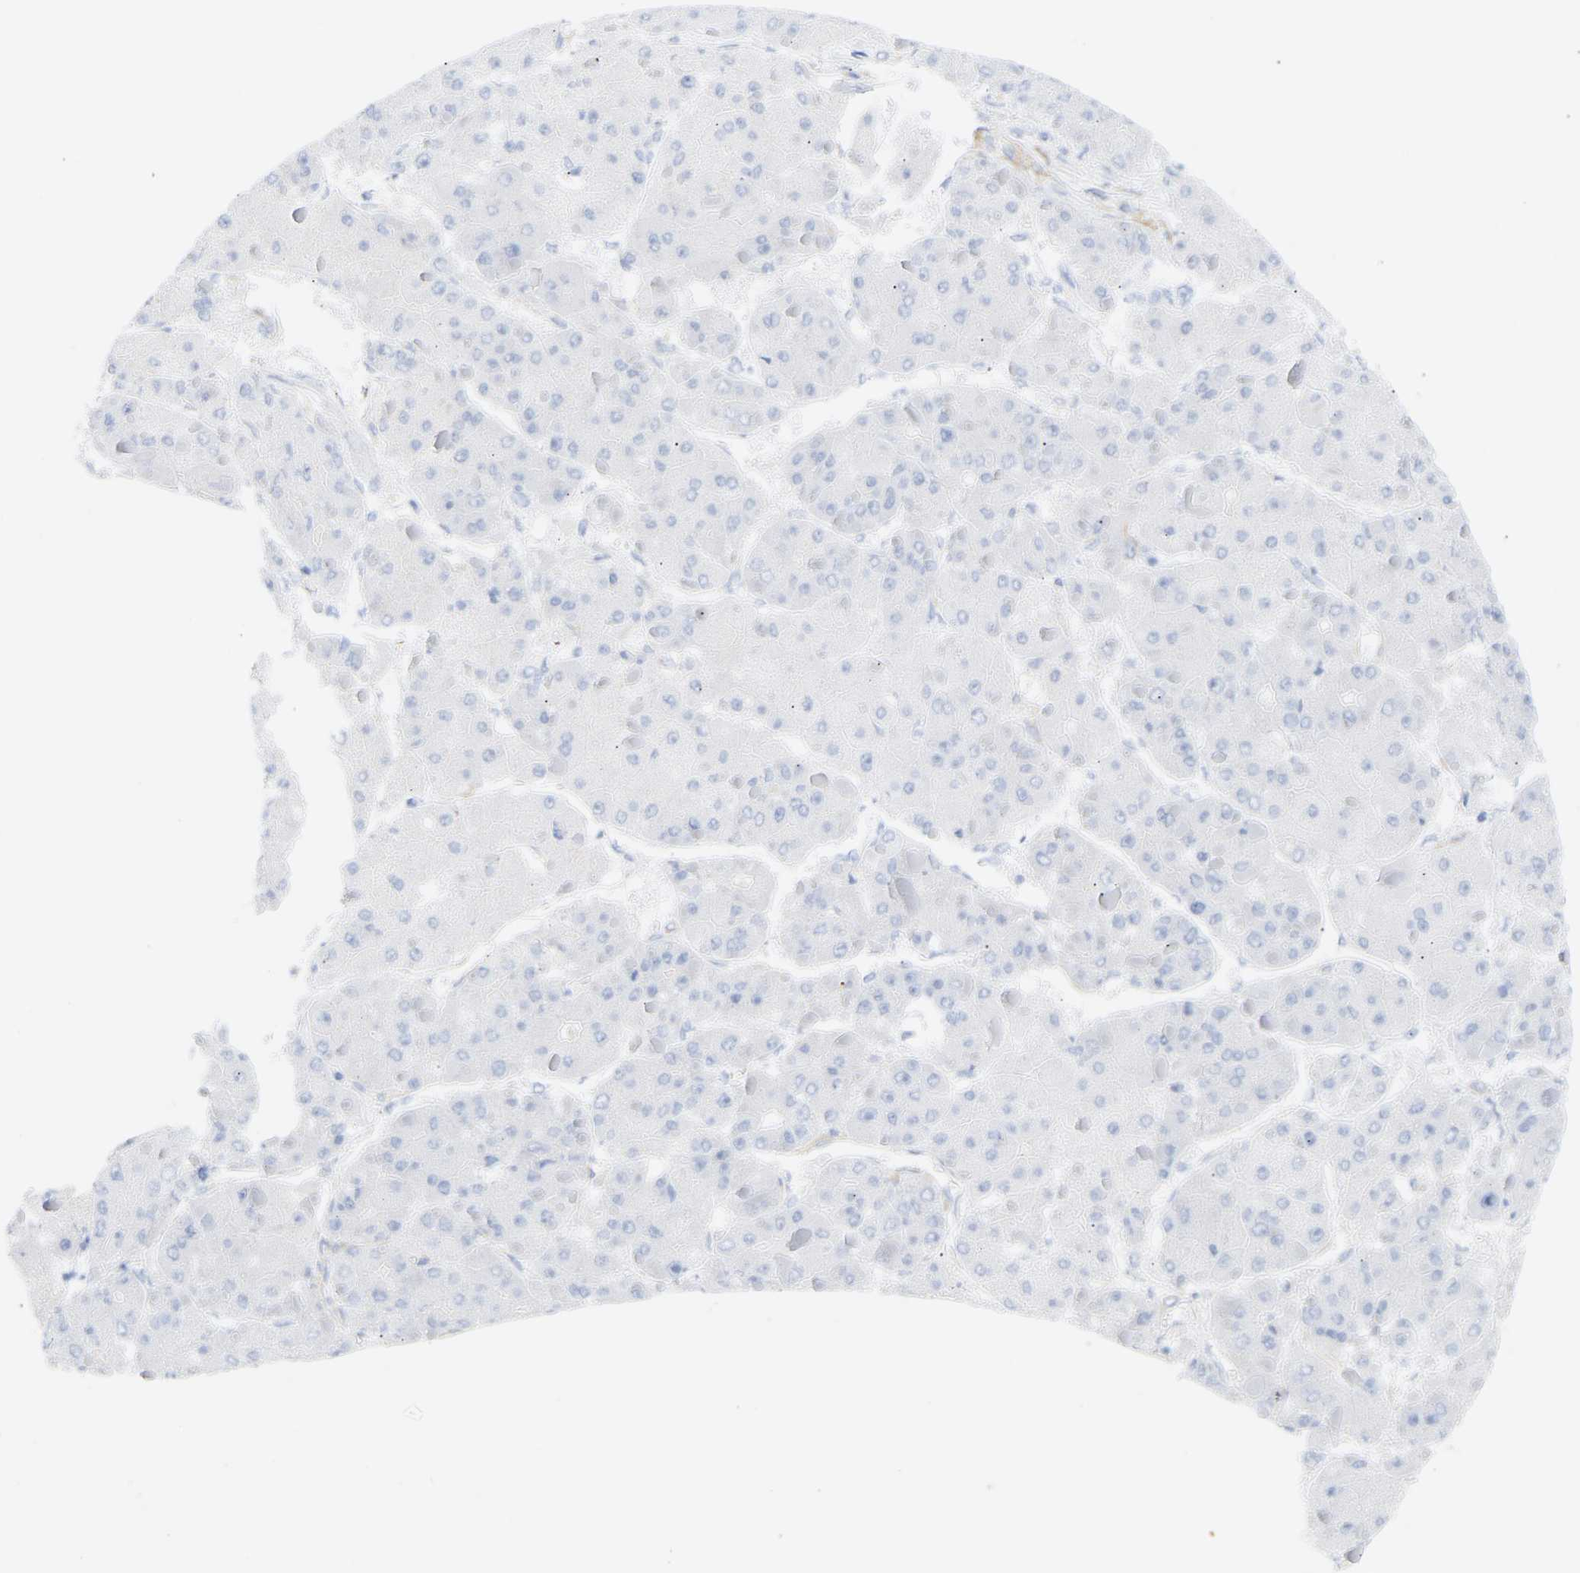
{"staining": {"intensity": "negative", "quantity": "none", "location": "none"}, "tissue": "liver cancer", "cell_type": "Tumor cells", "image_type": "cancer", "snomed": [{"axis": "morphology", "description": "Carcinoma, Hepatocellular, NOS"}, {"axis": "topography", "description": "Liver"}], "caption": "Micrograph shows no protein staining in tumor cells of liver hepatocellular carcinoma tissue. The staining is performed using DAB brown chromogen with nuclei counter-stained in using hematoxylin.", "gene": "AMPH", "patient": {"sex": "female", "age": 73}}